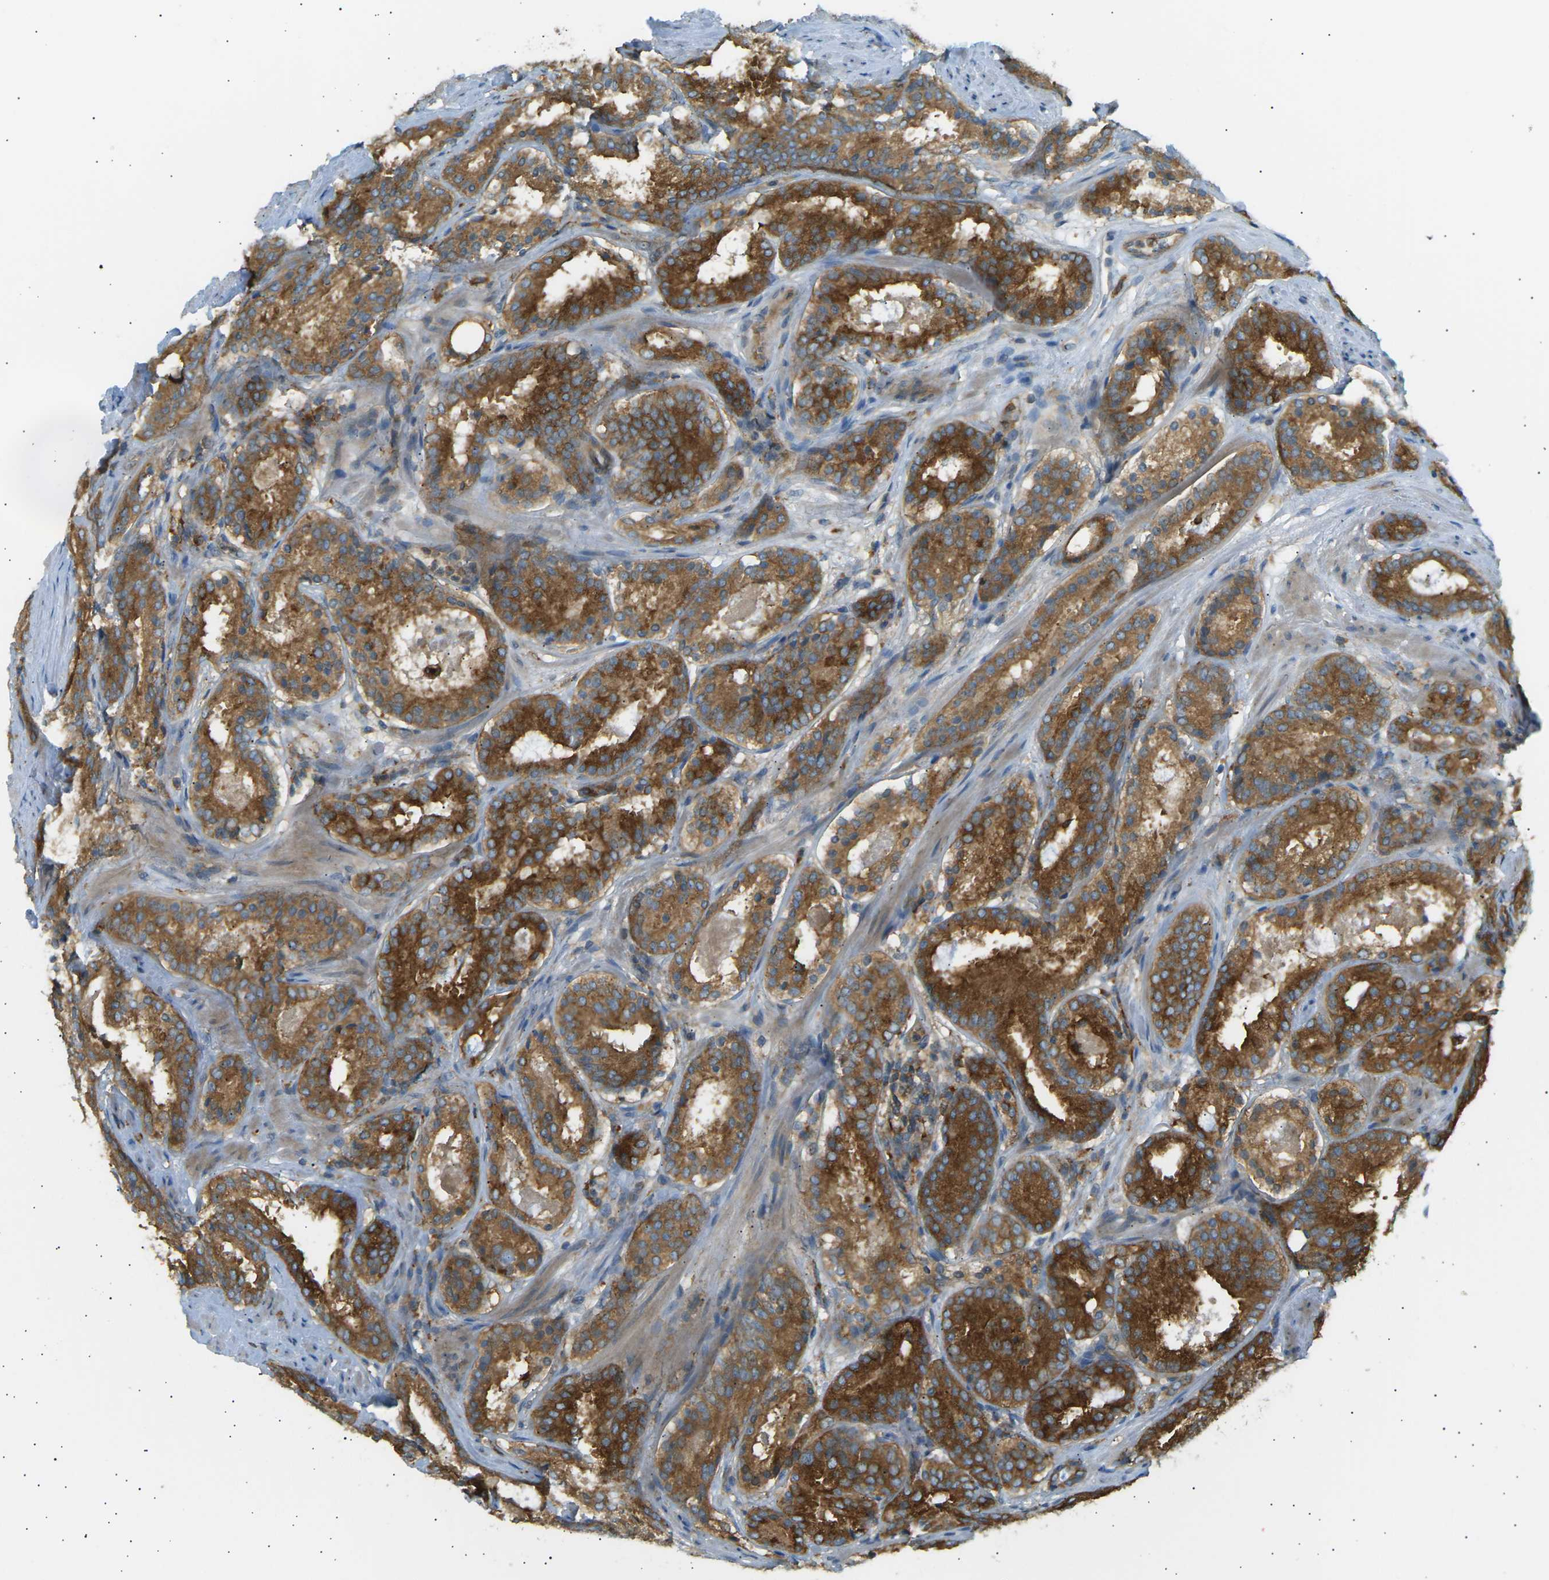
{"staining": {"intensity": "strong", "quantity": ">75%", "location": "cytoplasmic/membranous"}, "tissue": "prostate cancer", "cell_type": "Tumor cells", "image_type": "cancer", "snomed": [{"axis": "morphology", "description": "Adenocarcinoma, Low grade"}, {"axis": "topography", "description": "Prostate"}], "caption": "A brown stain shows strong cytoplasmic/membranous expression of a protein in human low-grade adenocarcinoma (prostate) tumor cells.", "gene": "CDK17", "patient": {"sex": "male", "age": 69}}